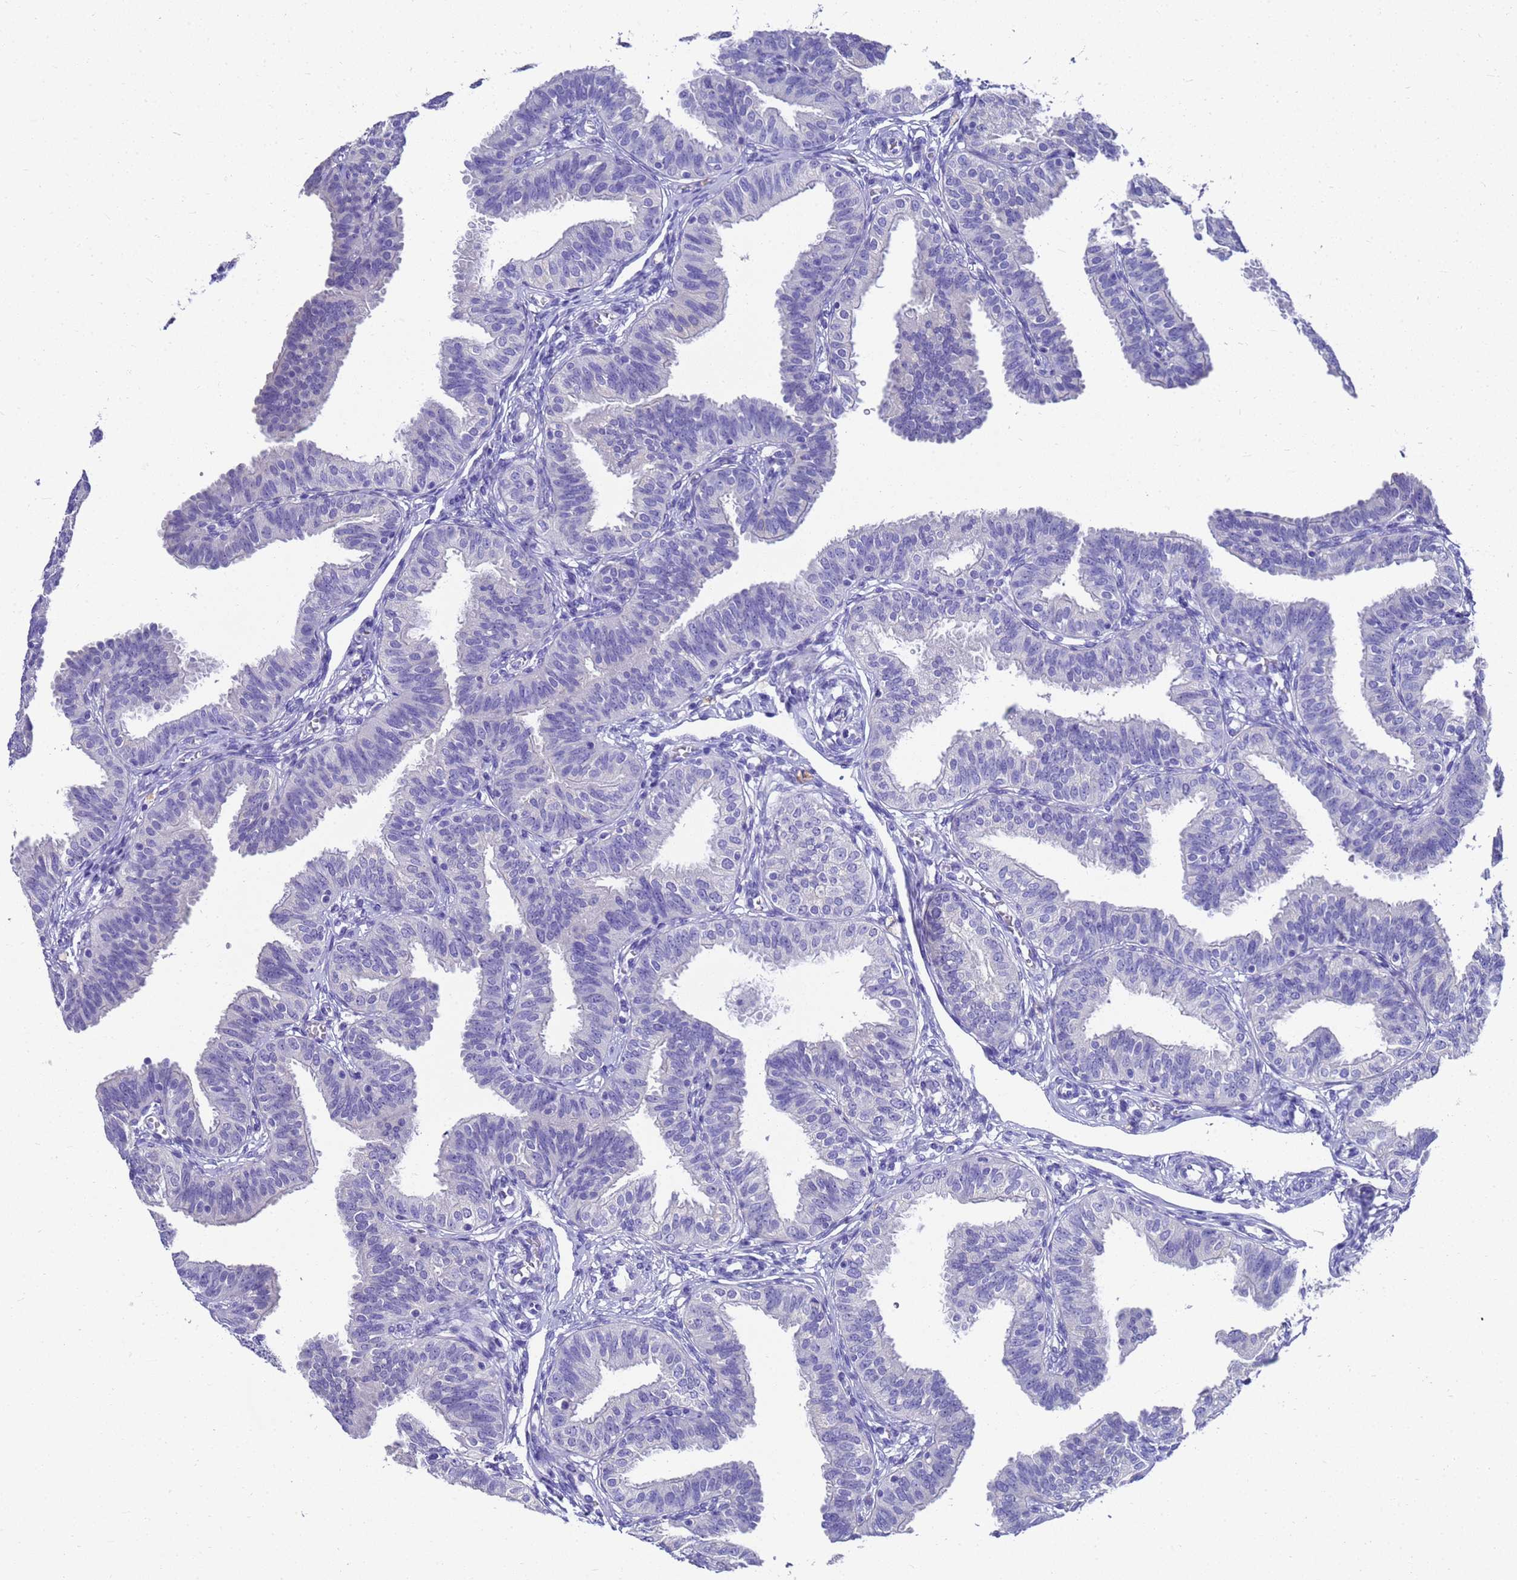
{"staining": {"intensity": "negative", "quantity": "none", "location": "none"}, "tissue": "fallopian tube", "cell_type": "Glandular cells", "image_type": "normal", "snomed": [{"axis": "morphology", "description": "Normal tissue, NOS"}, {"axis": "topography", "description": "Fallopian tube"}], "caption": "Immunohistochemical staining of unremarkable human fallopian tube reveals no significant positivity in glandular cells.", "gene": "MS4A13", "patient": {"sex": "female", "age": 35}}